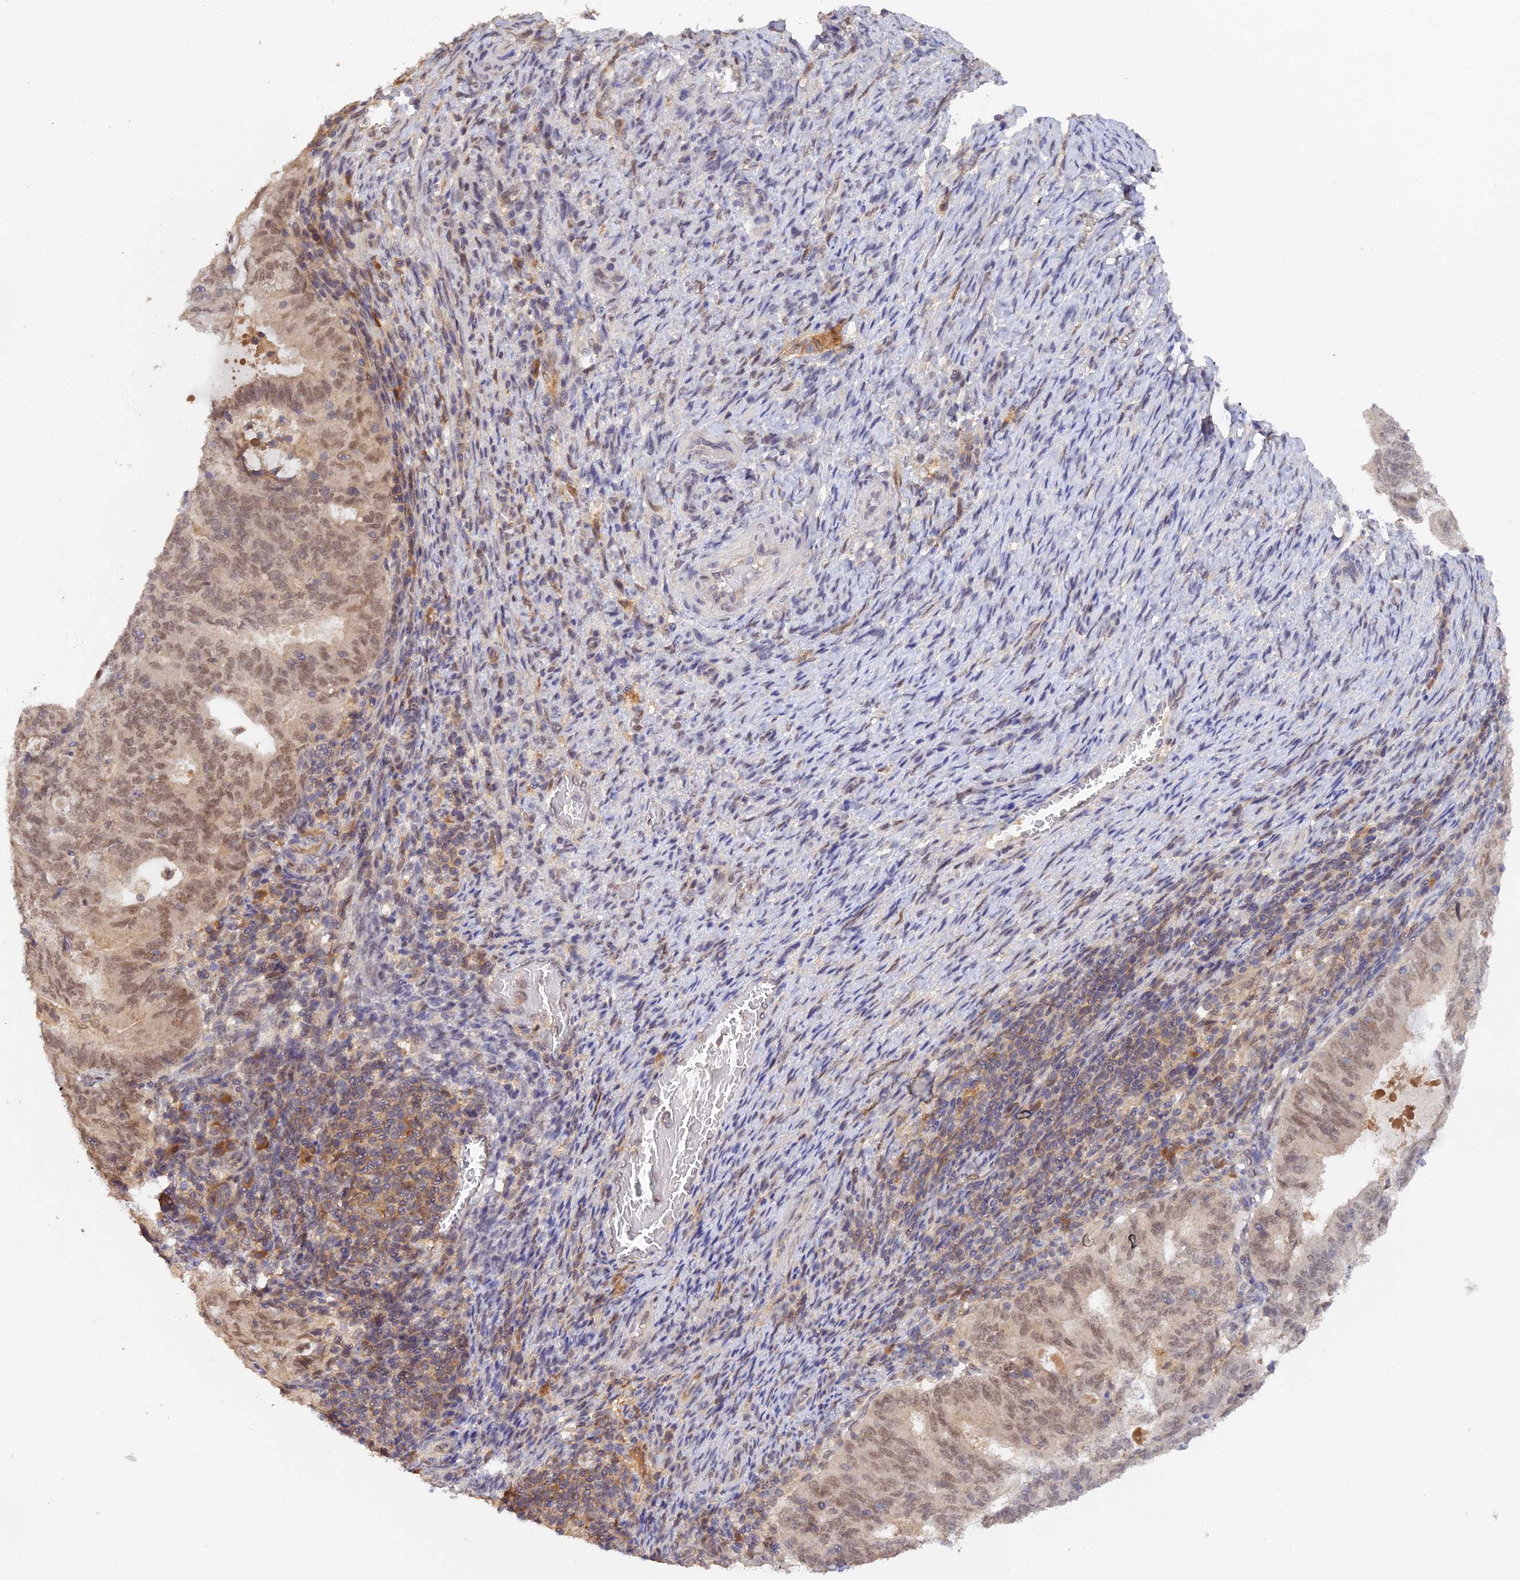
{"staining": {"intensity": "moderate", "quantity": "25%-75%", "location": "nuclear"}, "tissue": "endometrial cancer", "cell_type": "Tumor cells", "image_type": "cancer", "snomed": [{"axis": "morphology", "description": "Adenocarcinoma, NOS"}, {"axis": "topography", "description": "Endometrium"}], "caption": "DAB (3,3'-diaminobenzidine) immunohistochemical staining of endometrial cancer (adenocarcinoma) reveals moderate nuclear protein positivity in approximately 25%-75% of tumor cells.", "gene": "ZNF436", "patient": {"sex": "female", "age": 70}}